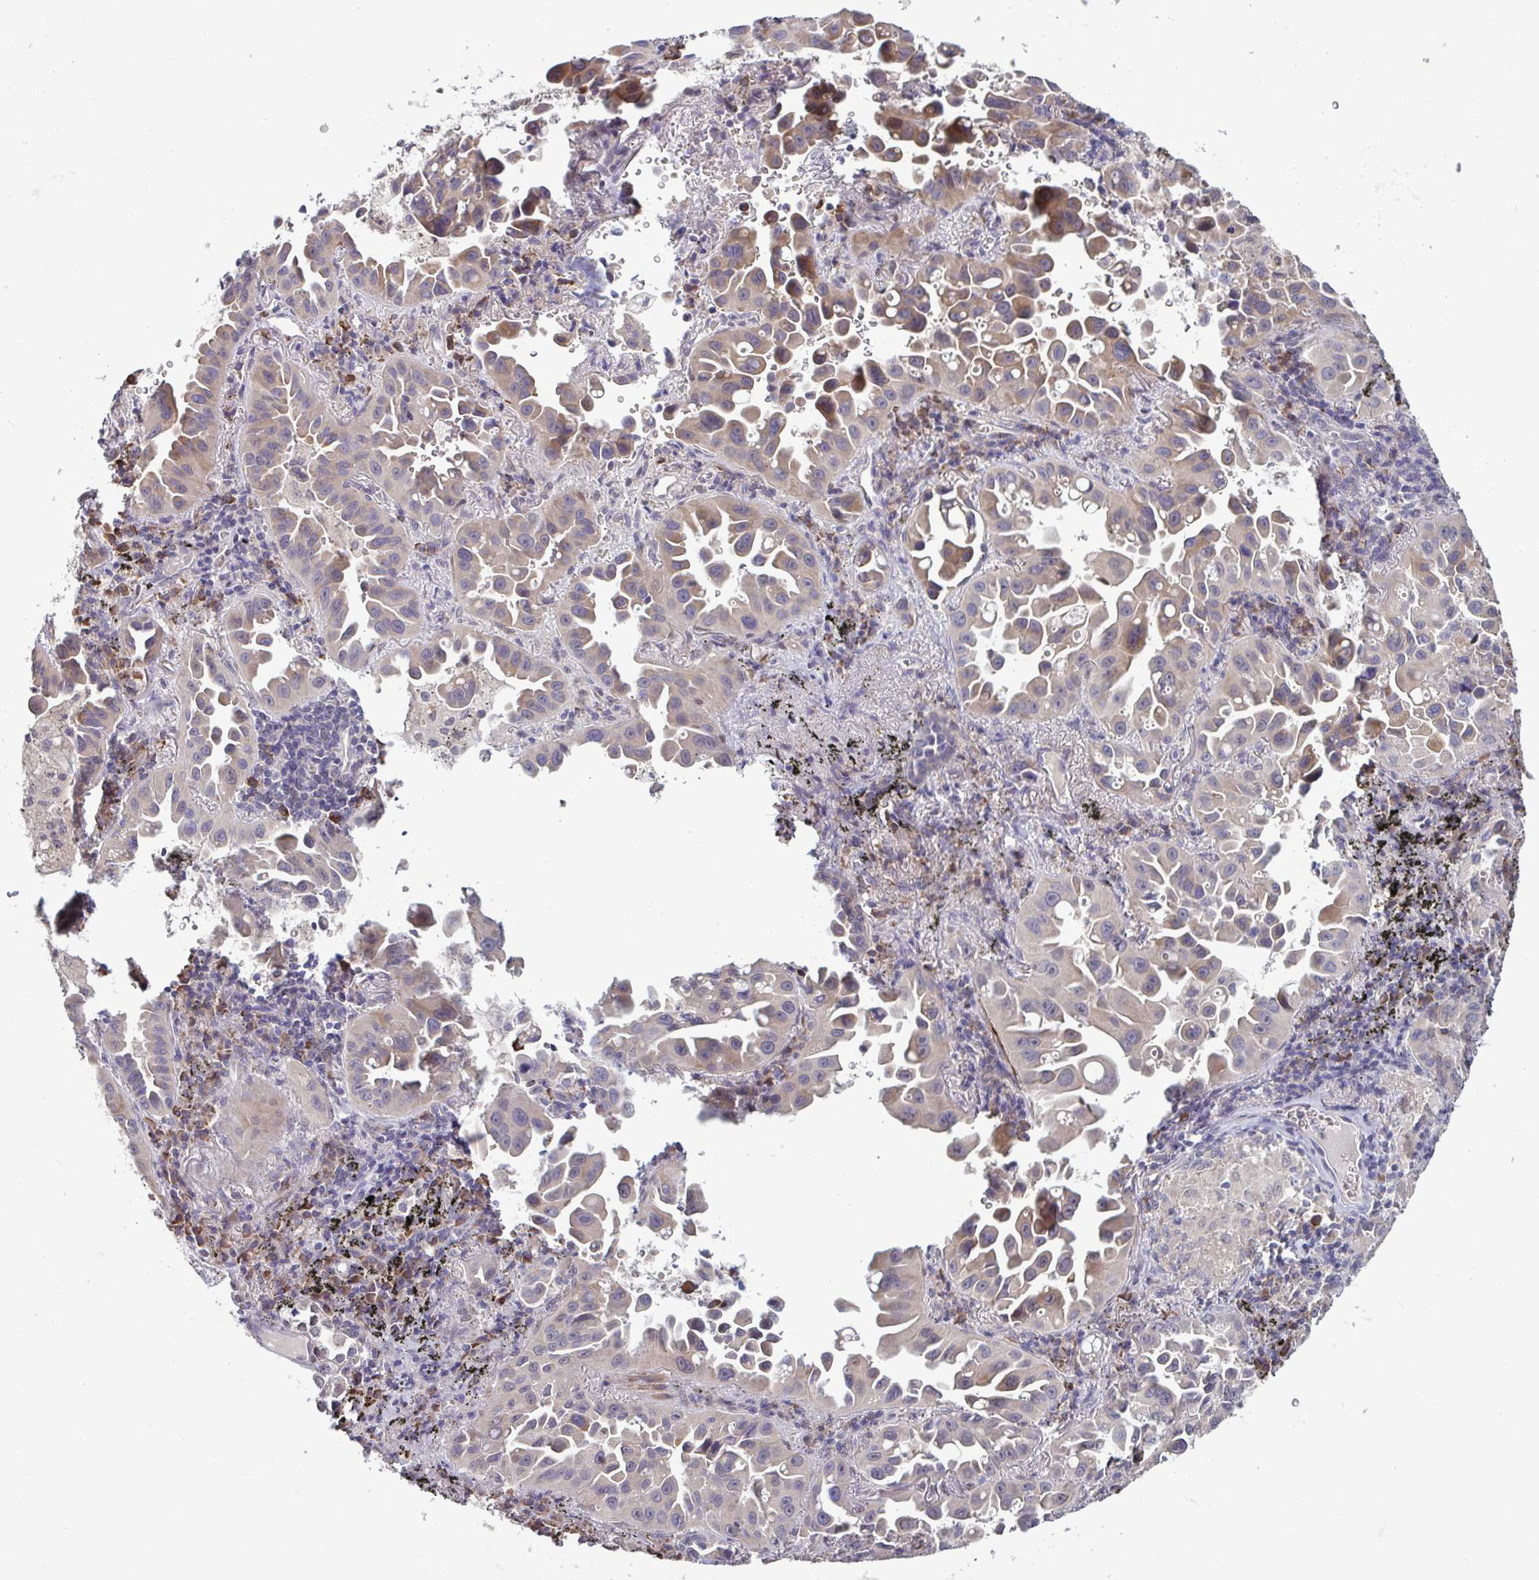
{"staining": {"intensity": "weak", "quantity": "25%-75%", "location": "cytoplasmic/membranous"}, "tissue": "lung cancer", "cell_type": "Tumor cells", "image_type": "cancer", "snomed": [{"axis": "morphology", "description": "Adenocarcinoma, NOS"}, {"axis": "topography", "description": "Lung"}], "caption": "IHC staining of lung cancer (adenocarcinoma), which exhibits low levels of weak cytoplasmic/membranous positivity in approximately 25%-75% of tumor cells indicating weak cytoplasmic/membranous protein positivity. The staining was performed using DAB (brown) for protein detection and nuclei were counterstained in hematoxylin (blue).", "gene": "CD1E", "patient": {"sex": "male", "age": 68}}